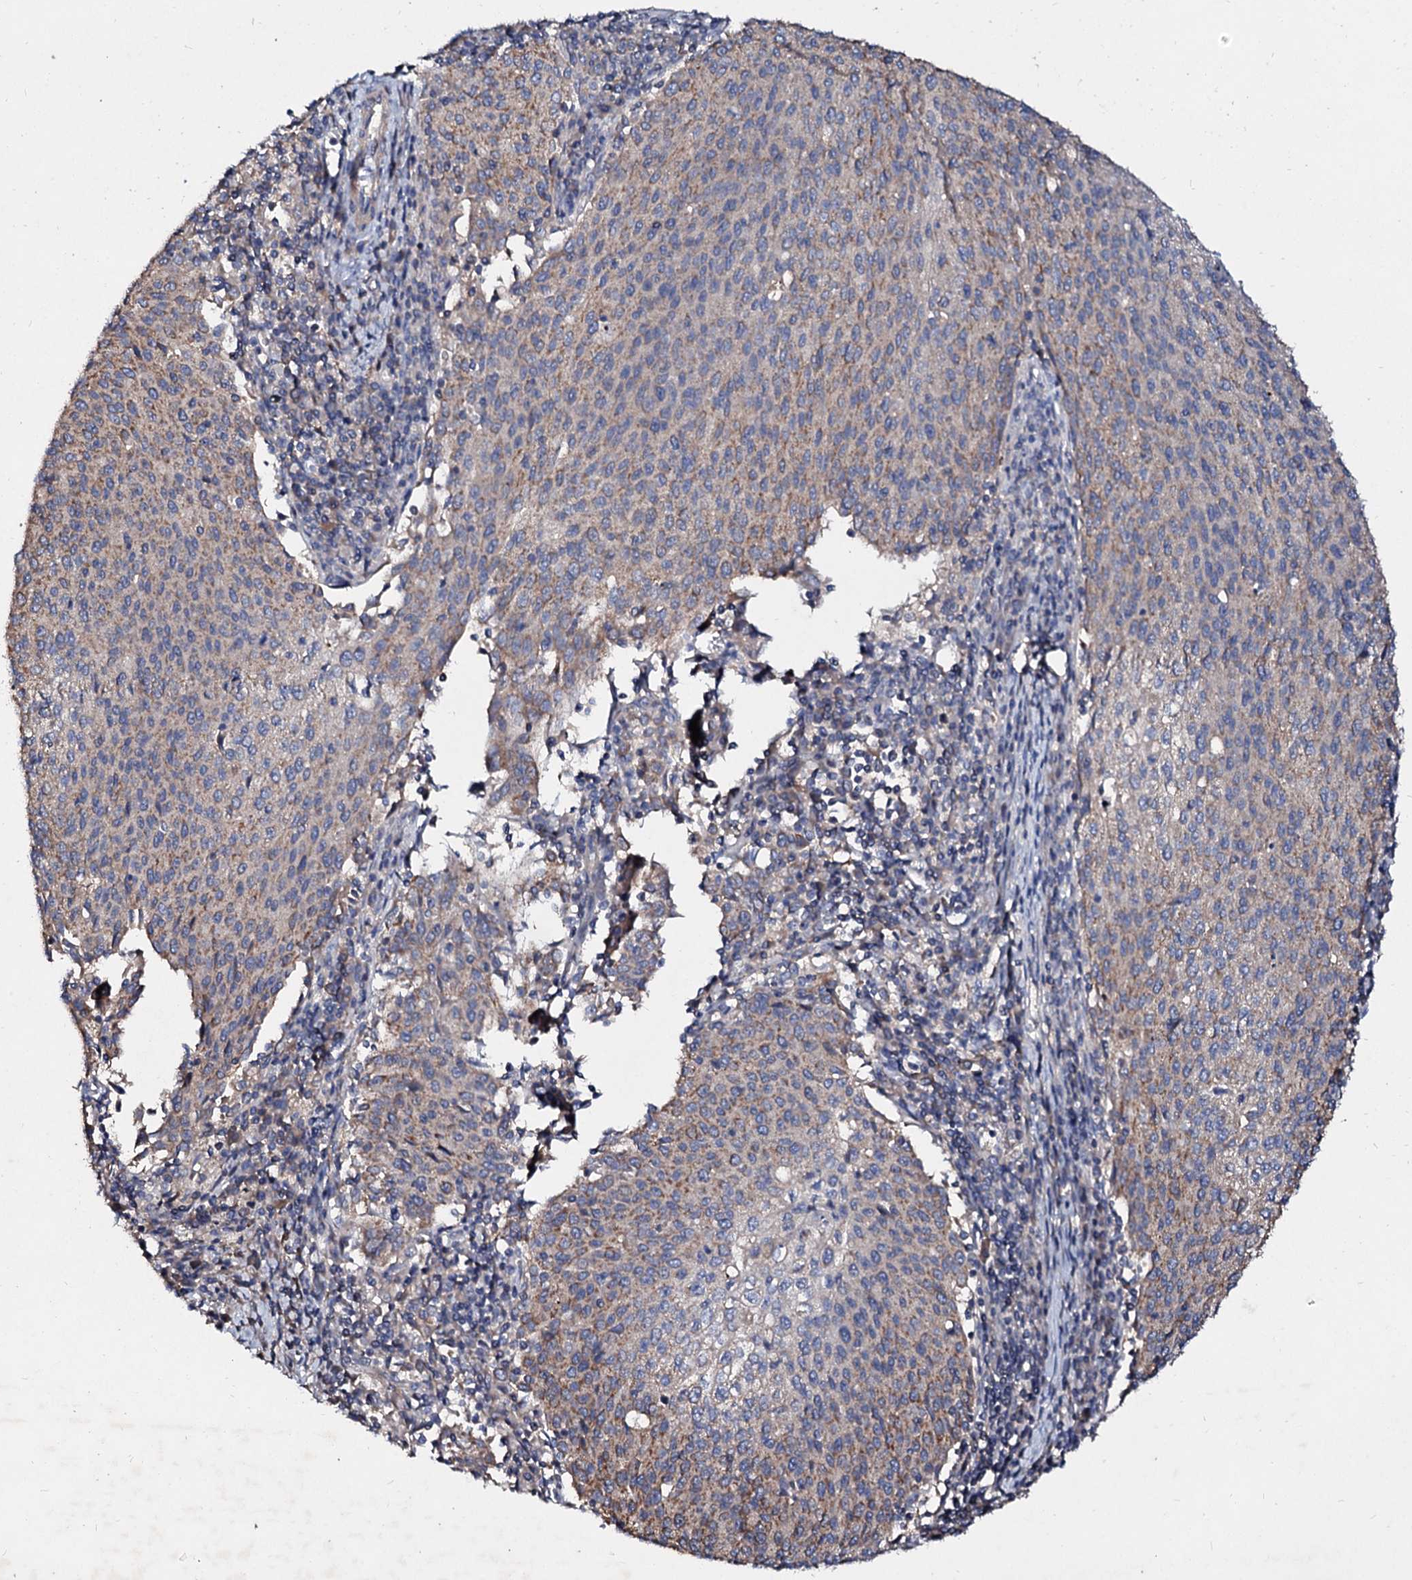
{"staining": {"intensity": "weak", "quantity": "25%-75%", "location": "cytoplasmic/membranous"}, "tissue": "cervical cancer", "cell_type": "Tumor cells", "image_type": "cancer", "snomed": [{"axis": "morphology", "description": "Squamous cell carcinoma, NOS"}, {"axis": "topography", "description": "Cervix"}], "caption": "About 25%-75% of tumor cells in cervical cancer (squamous cell carcinoma) show weak cytoplasmic/membranous protein staining as visualized by brown immunohistochemical staining.", "gene": "FIBIN", "patient": {"sex": "female", "age": 46}}